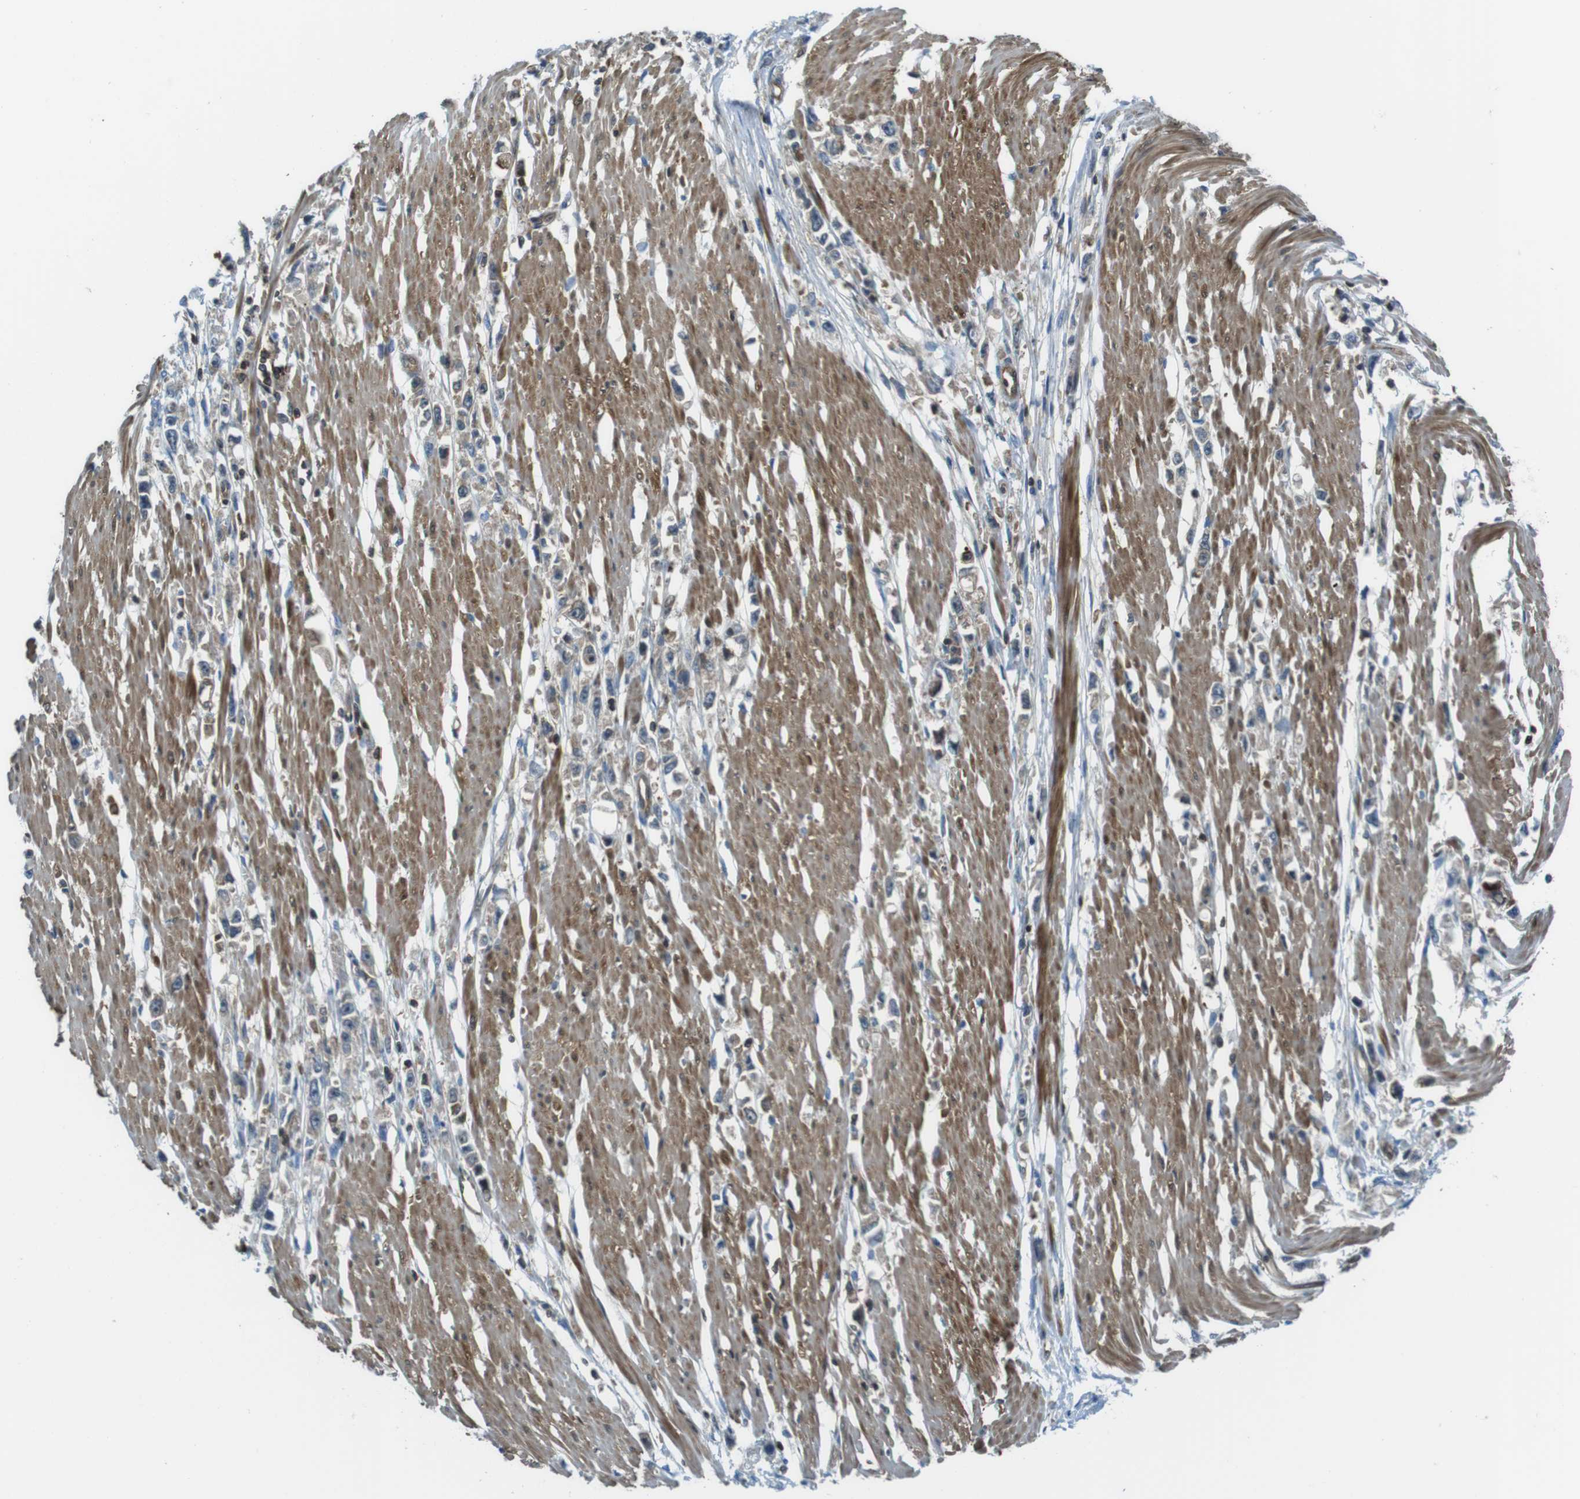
{"staining": {"intensity": "weak", "quantity": "25%-75%", "location": "cytoplasmic/membranous"}, "tissue": "stomach cancer", "cell_type": "Tumor cells", "image_type": "cancer", "snomed": [{"axis": "morphology", "description": "Adenocarcinoma, NOS"}, {"axis": "topography", "description": "Stomach"}], "caption": "IHC of stomach cancer (adenocarcinoma) reveals low levels of weak cytoplasmic/membranous positivity in approximately 25%-75% of tumor cells.", "gene": "TES", "patient": {"sex": "female", "age": 59}}